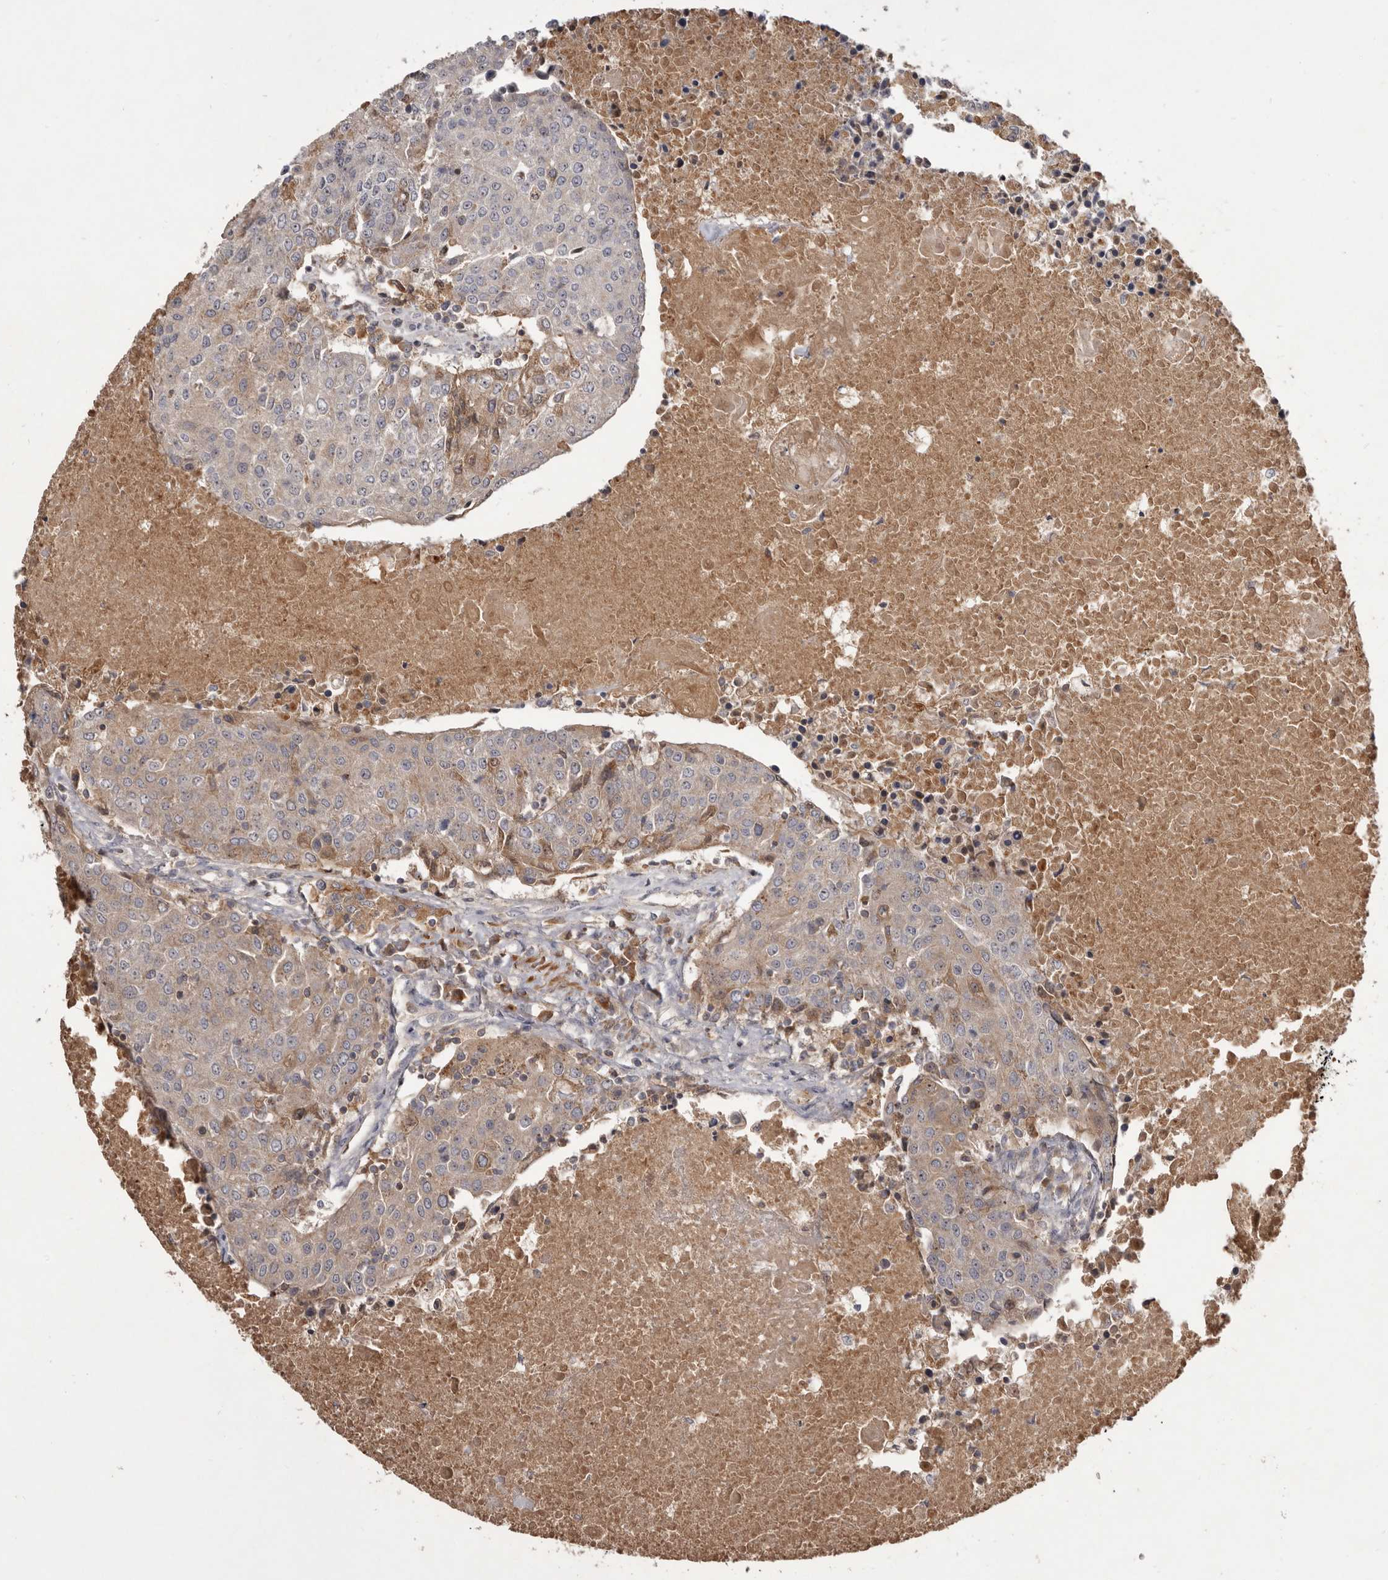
{"staining": {"intensity": "weak", "quantity": ">75%", "location": "cytoplasmic/membranous"}, "tissue": "urothelial cancer", "cell_type": "Tumor cells", "image_type": "cancer", "snomed": [{"axis": "morphology", "description": "Urothelial carcinoma, High grade"}, {"axis": "topography", "description": "Urinary bladder"}], "caption": "A photomicrograph of urothelial carcinoma (high-grade) stained for a protein shows weak cytoplasmic/membranous brown staining in tumor cells.", "gene": "TTC39A", "patient": {"sex": "female", "age": 85}}